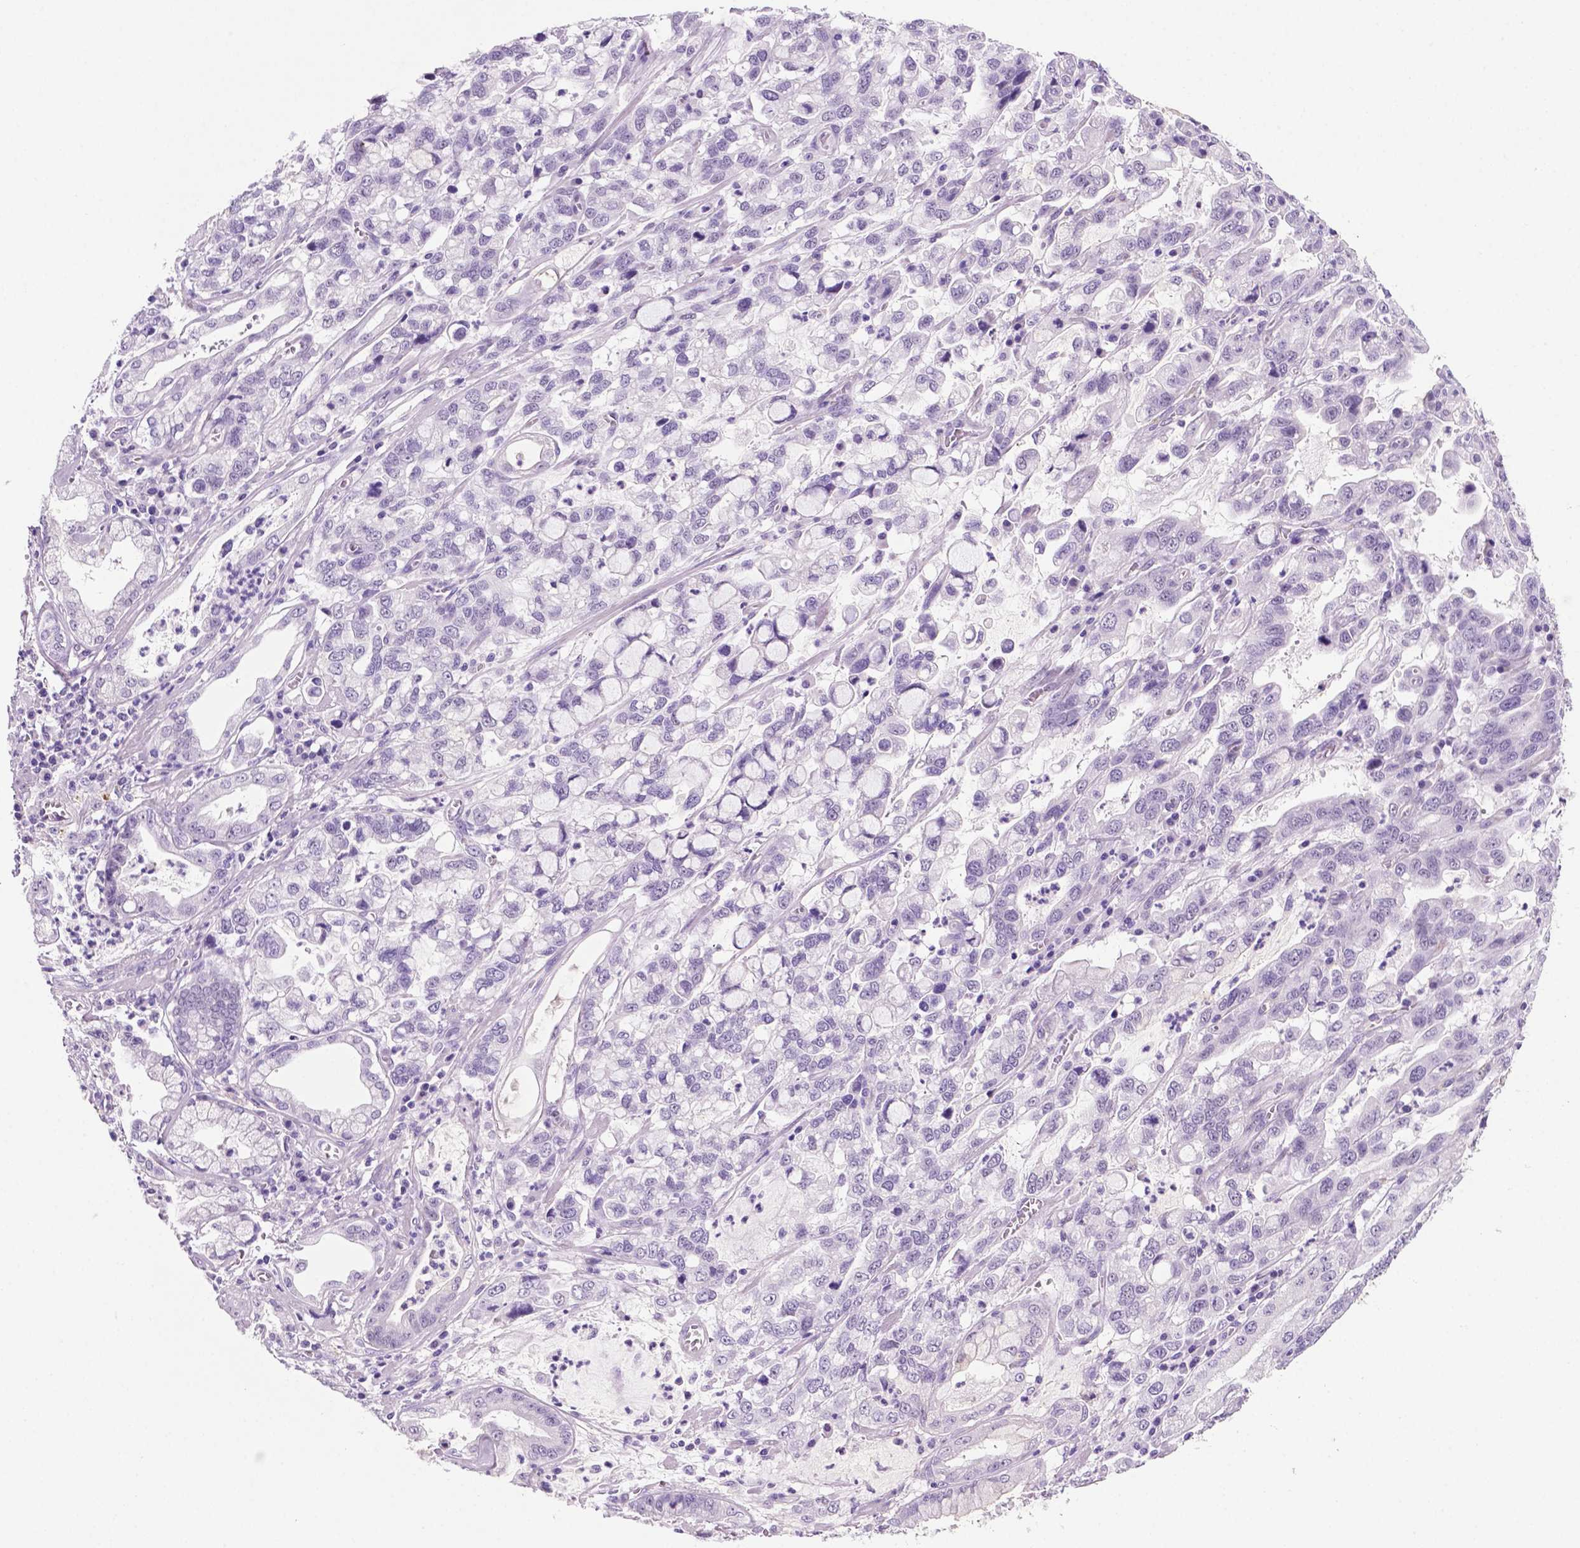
{"staining": {"intensity": "negative", "quantity": "none", "location": "none"}, "tissue": "stomach cancer", "cell_type": "Tumor cells", "image_type": "cancer", "snomed": [{"axis": "morphology", "description": "Adenocarcinoma, NOS"}, {"axis": "topography", "description": "Stomach, lower"}], "caption": "Immunohistochemistry (IHC) of stomach adenocarcinoma displays no expression in tumor cells.", "gene": "C18orf21", "patient": {"sex": "female", "age": 76}}